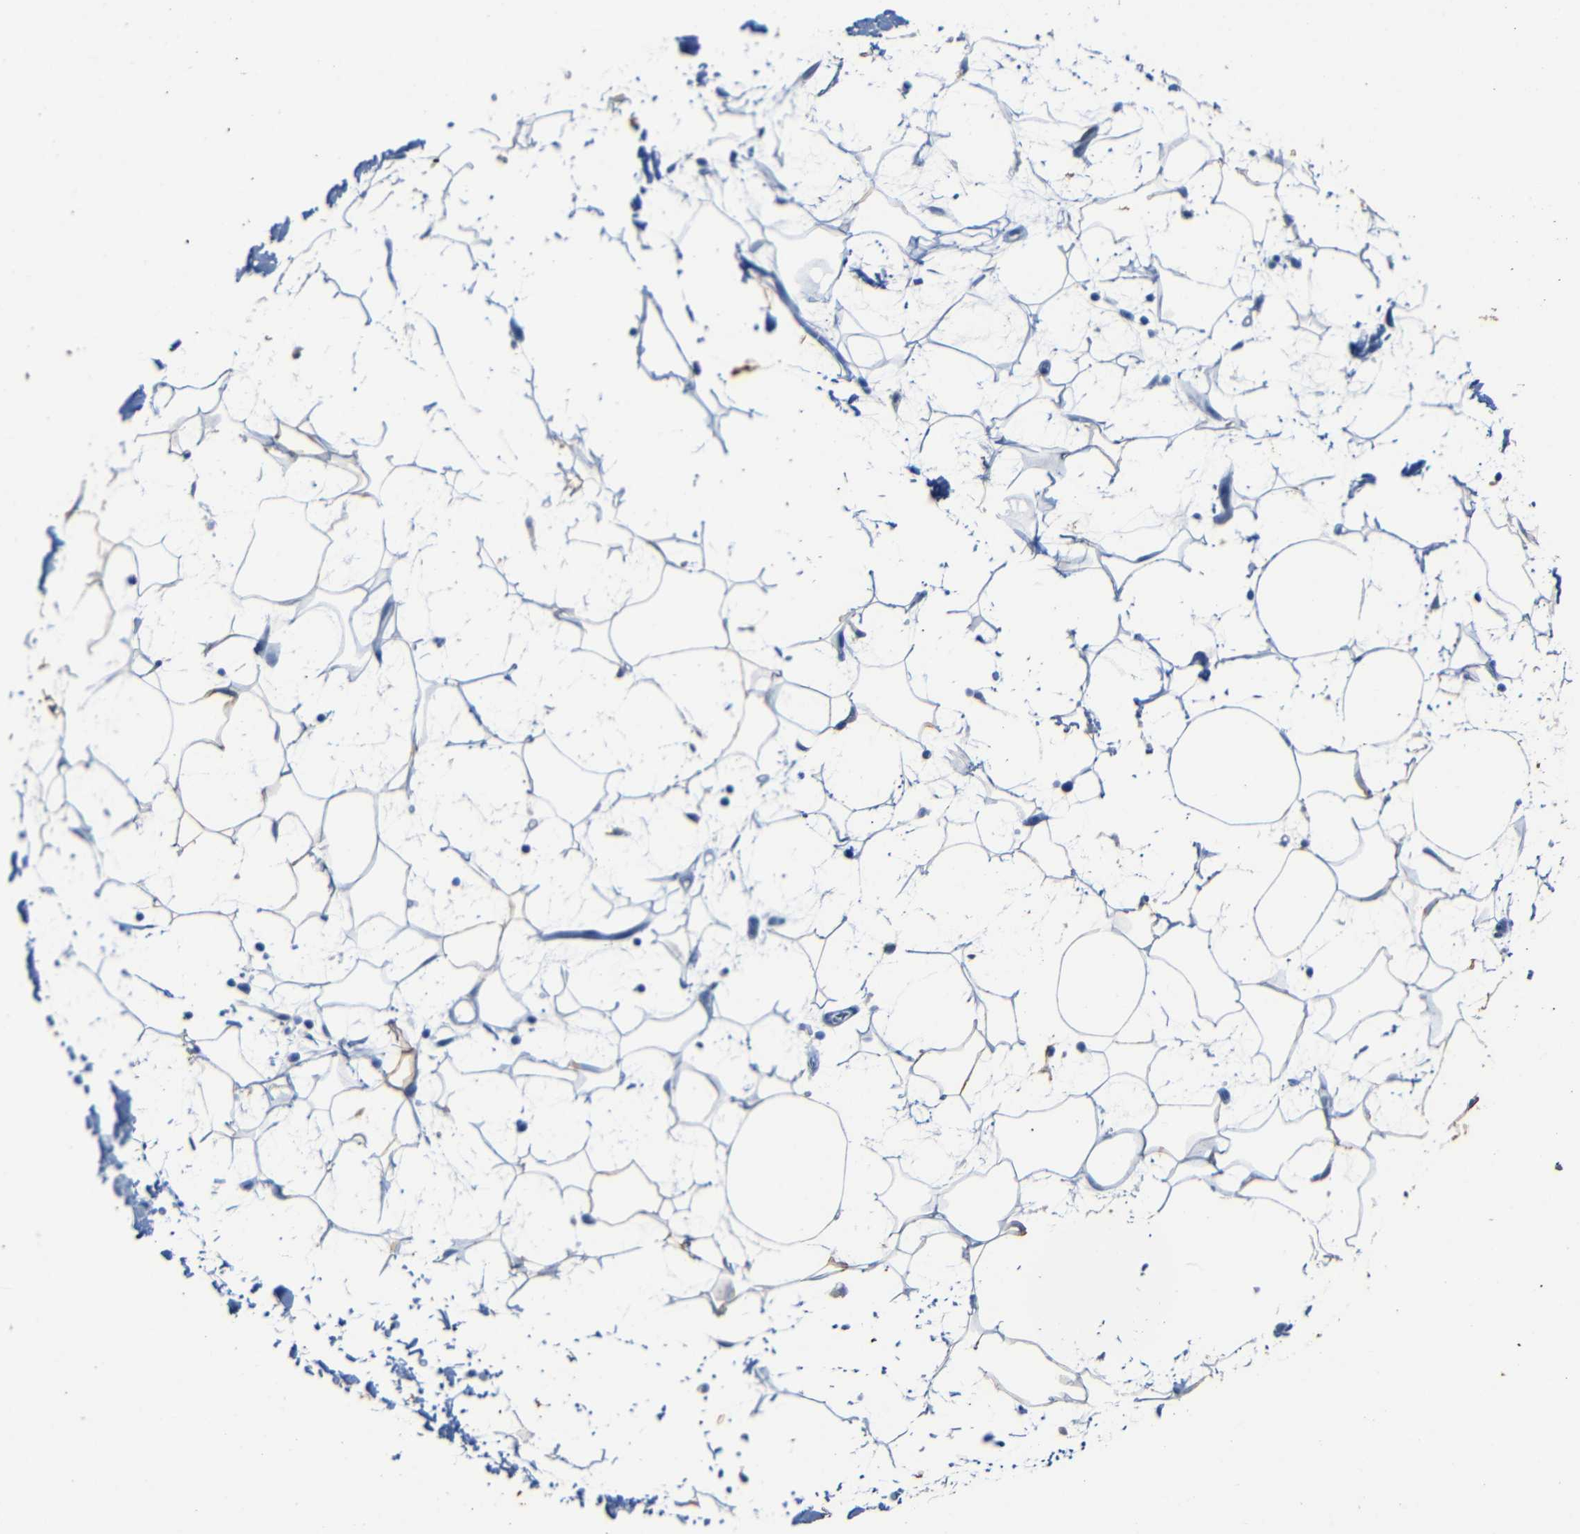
{"staining": {"intensity": "moderate", "quantity": ">75%", "location": "cytoplasmic/membranous"}, "tissue": "adipose tissue", "cell_type": "Adipocytes", "image_type": "normal", "snomed": [{"axis": "morphology", "description": "Normal tissue, NOS"}, {"axis": "topography", "description": "Soft tissue"}], "caption": "The micrograph shows immunohistochemical staining of normal adipose tissue. There is moderate cytoplasmic/membranous positivity is seen in about >75% of adipocytes. Immunohistochemistry stains the protein of interest in brown and the nuclei are stained blue.", "gene": "CLDN11", "patient": {"sex": "male", "age": 72}}